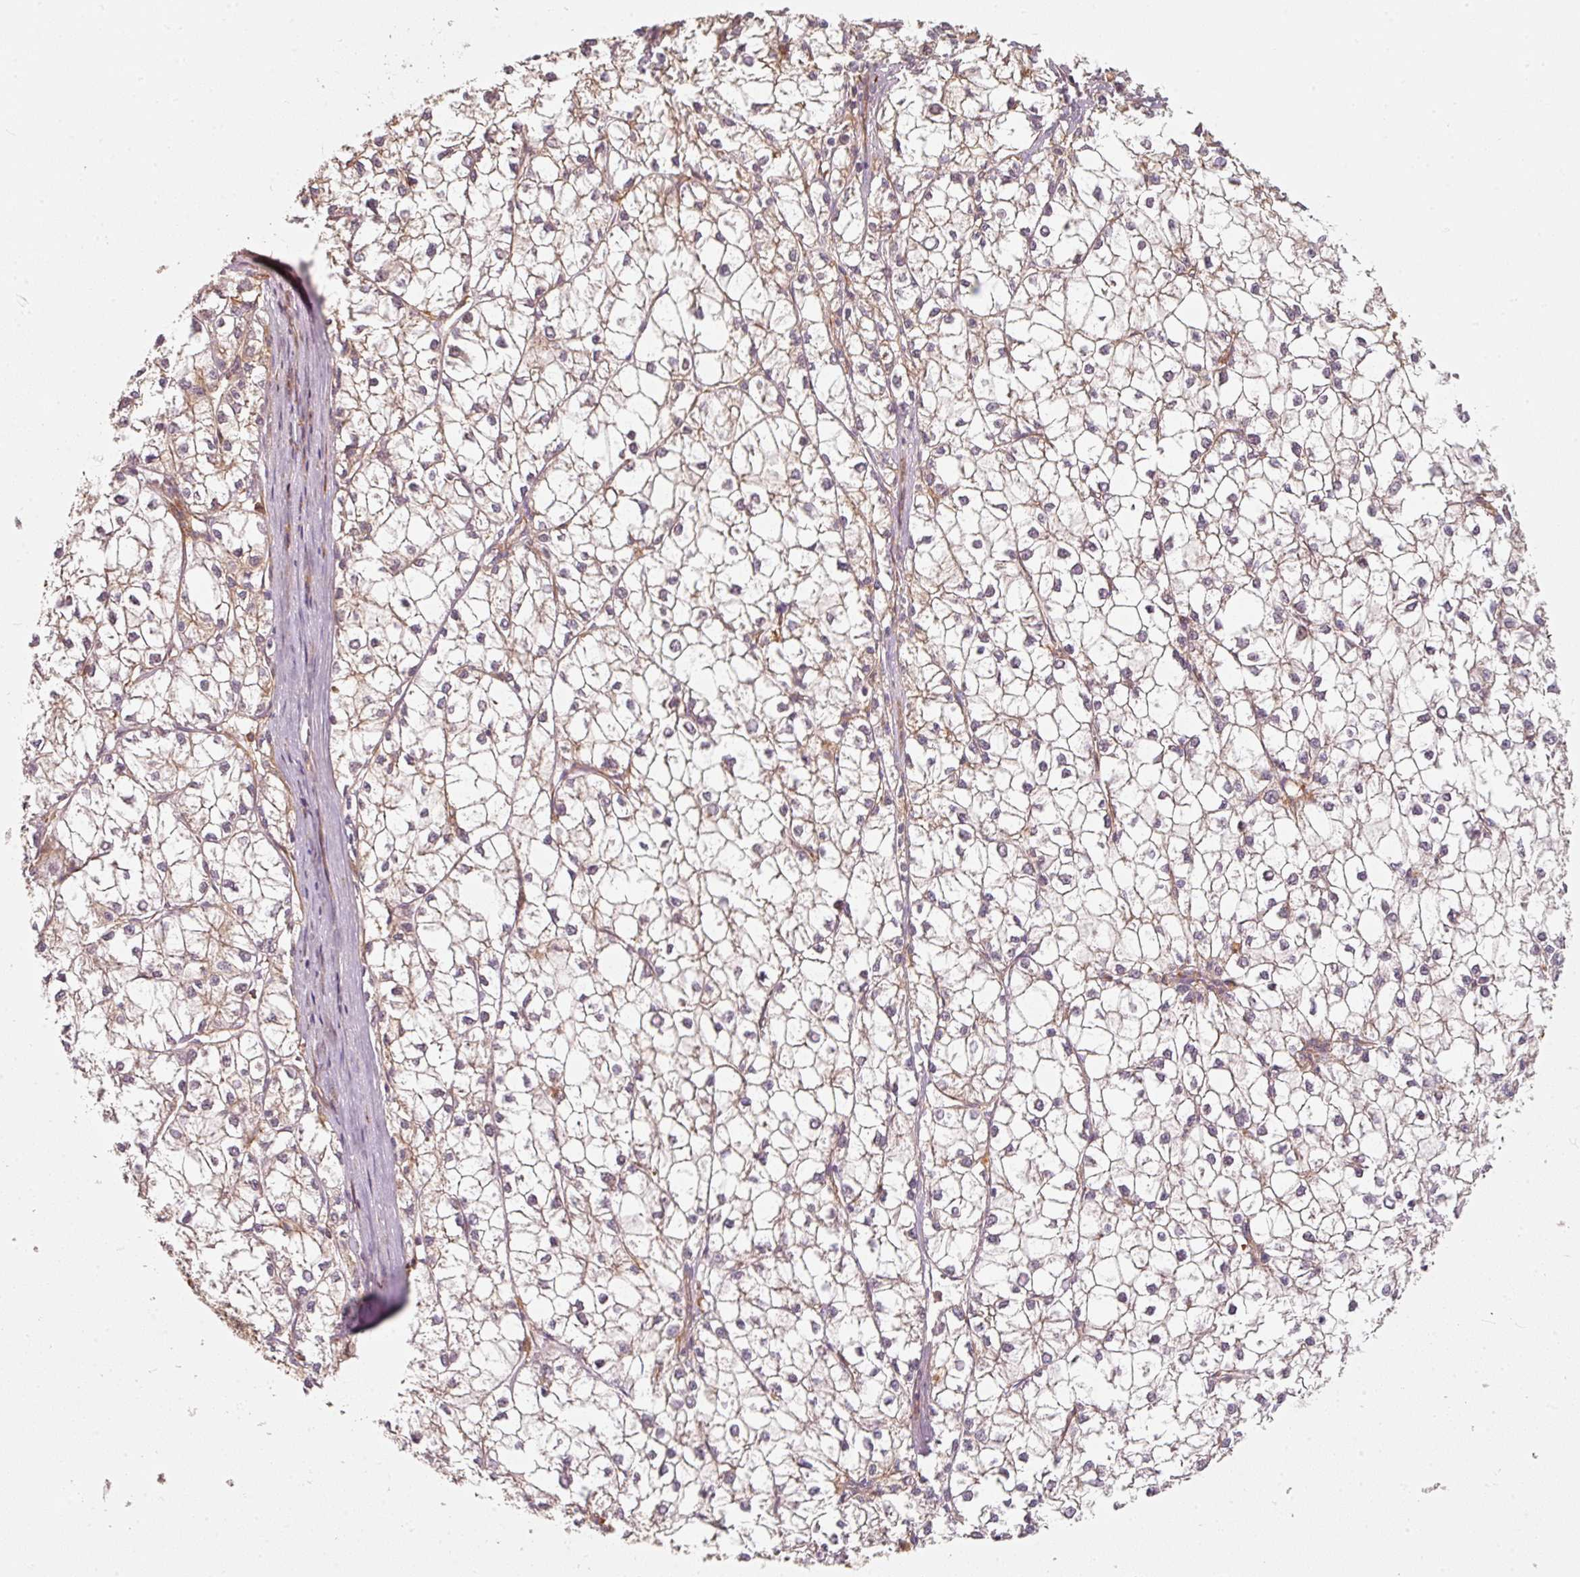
{"staining": {"intensity": "weak", "quantity": "<25%", "location": "cytoplasmic/membranous"}, "tissue": "liver cancer", "cell_type": "Tumor cells", "image_type": "cancer", "snomed": [{"axis": "morphology", "description": "Carcinoma, Hepatocellular, NOS"}, {"axis": "topography", "description": "Liver"}], "caption": "The image displays no significant positivity in tumor cells of liver hepatocellular carcinoma. (DAB (3,3'-diaminobenzidine) IHC with hematoxylin counter stain).", "gene": "IQGAP2", "patient": {"sex": "female", "age": 43}}